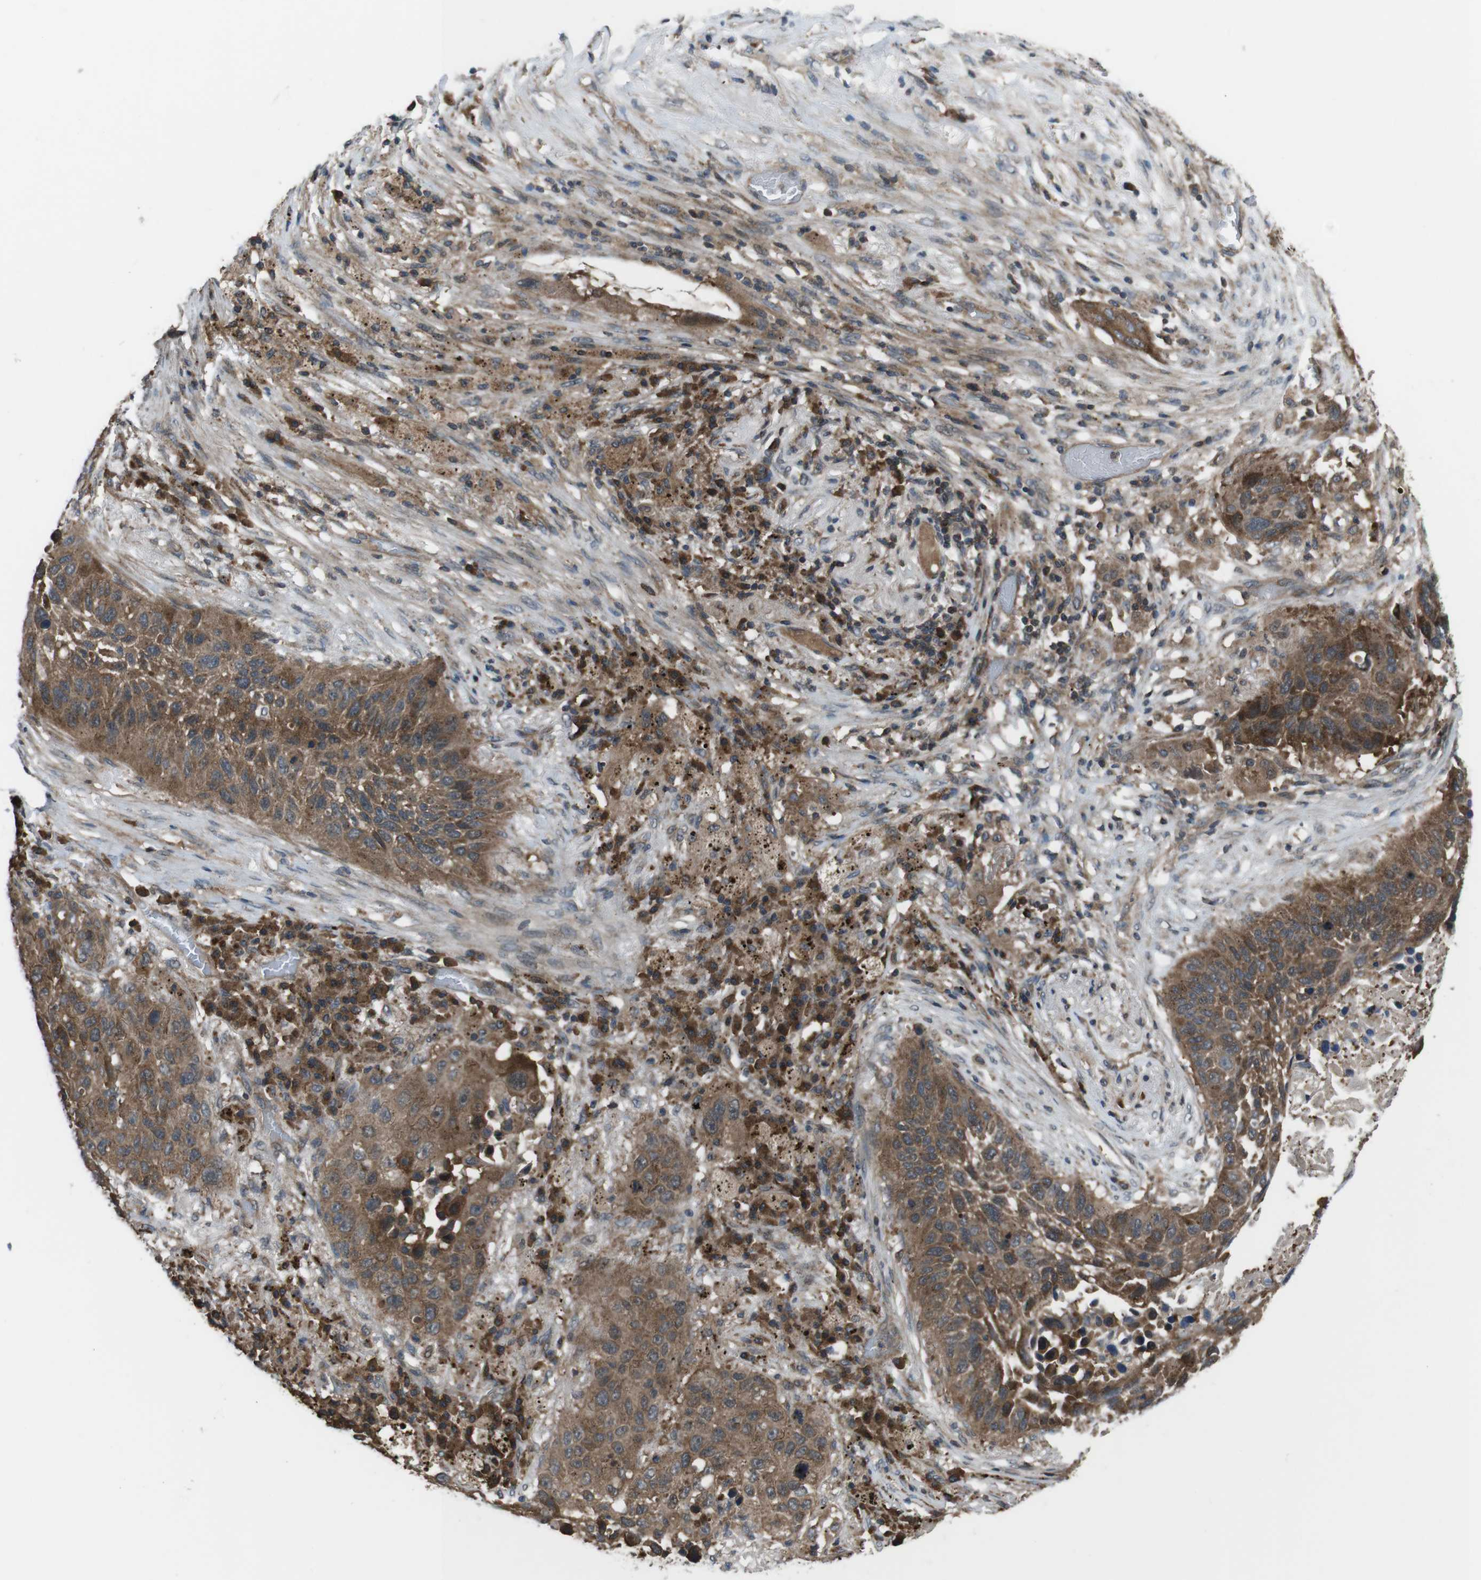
{"staining": {"intensity": "moderate", "quantity": ">75%", "location": "cytoplasmic/membranous"}, "tissue": "lung cancer", "cell_type": "Tumor cells", "image_type": "cancer", "snomed": [{"axis": "morphology", "description": "Squamous cell carcinoma, NOS"}, {"axis": "topography", "description": "Lung"}], "caption": "Brown immunohistochemical staining in lung squamous cell carcinoma exhibits moderate cytoplasmic/membranous positivity in approximately >75% of tumor cells. Nuclei are stained in blue.", "gene": "SLC22A23", "patient": {"sex": "male", "age": 57}}